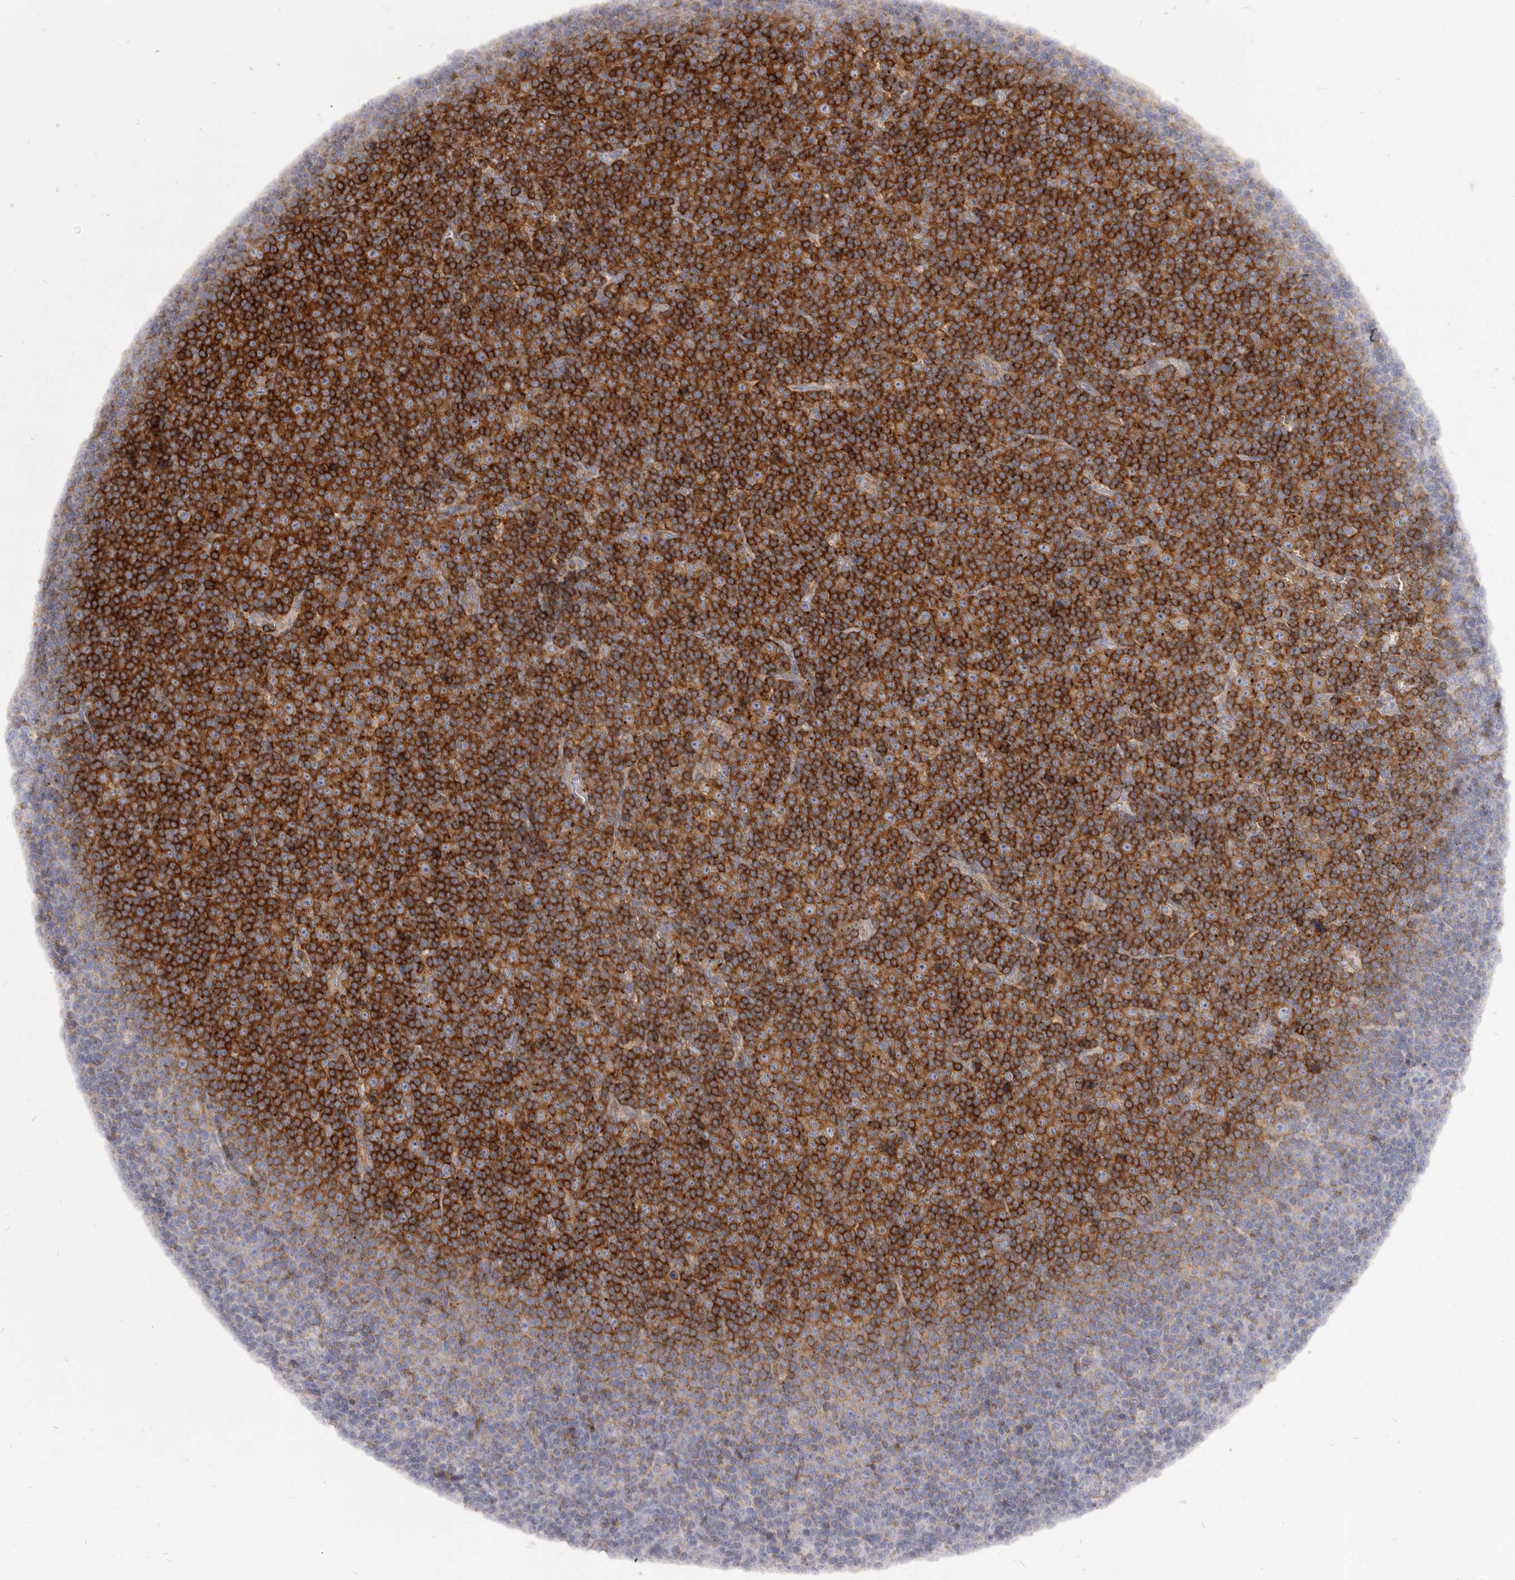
{"staining": {"intensity": "strong", "quantity": ">75%", "location": "cytoplasmic/membranous"}, "tissue": "lymphoma", "cell_type": "Tumor cells", "image_type": "cancer", "snomed": [{"axis": "morphology", "description": "Malignant lymphoma, non-Hodgkin's type, Low grade"}, {"axis": "topography", "description": "Lymph node"}], "caption": "This image exhibits immunohistochemistry staining of human malignant lymphoma, non-Hodgkin's type (low-grade), with high strong cytoplasmic/membranous staining in about >75% of tumor cells.", "gene": "TPD52", "patient": {"sex": "female", "age": 67}}